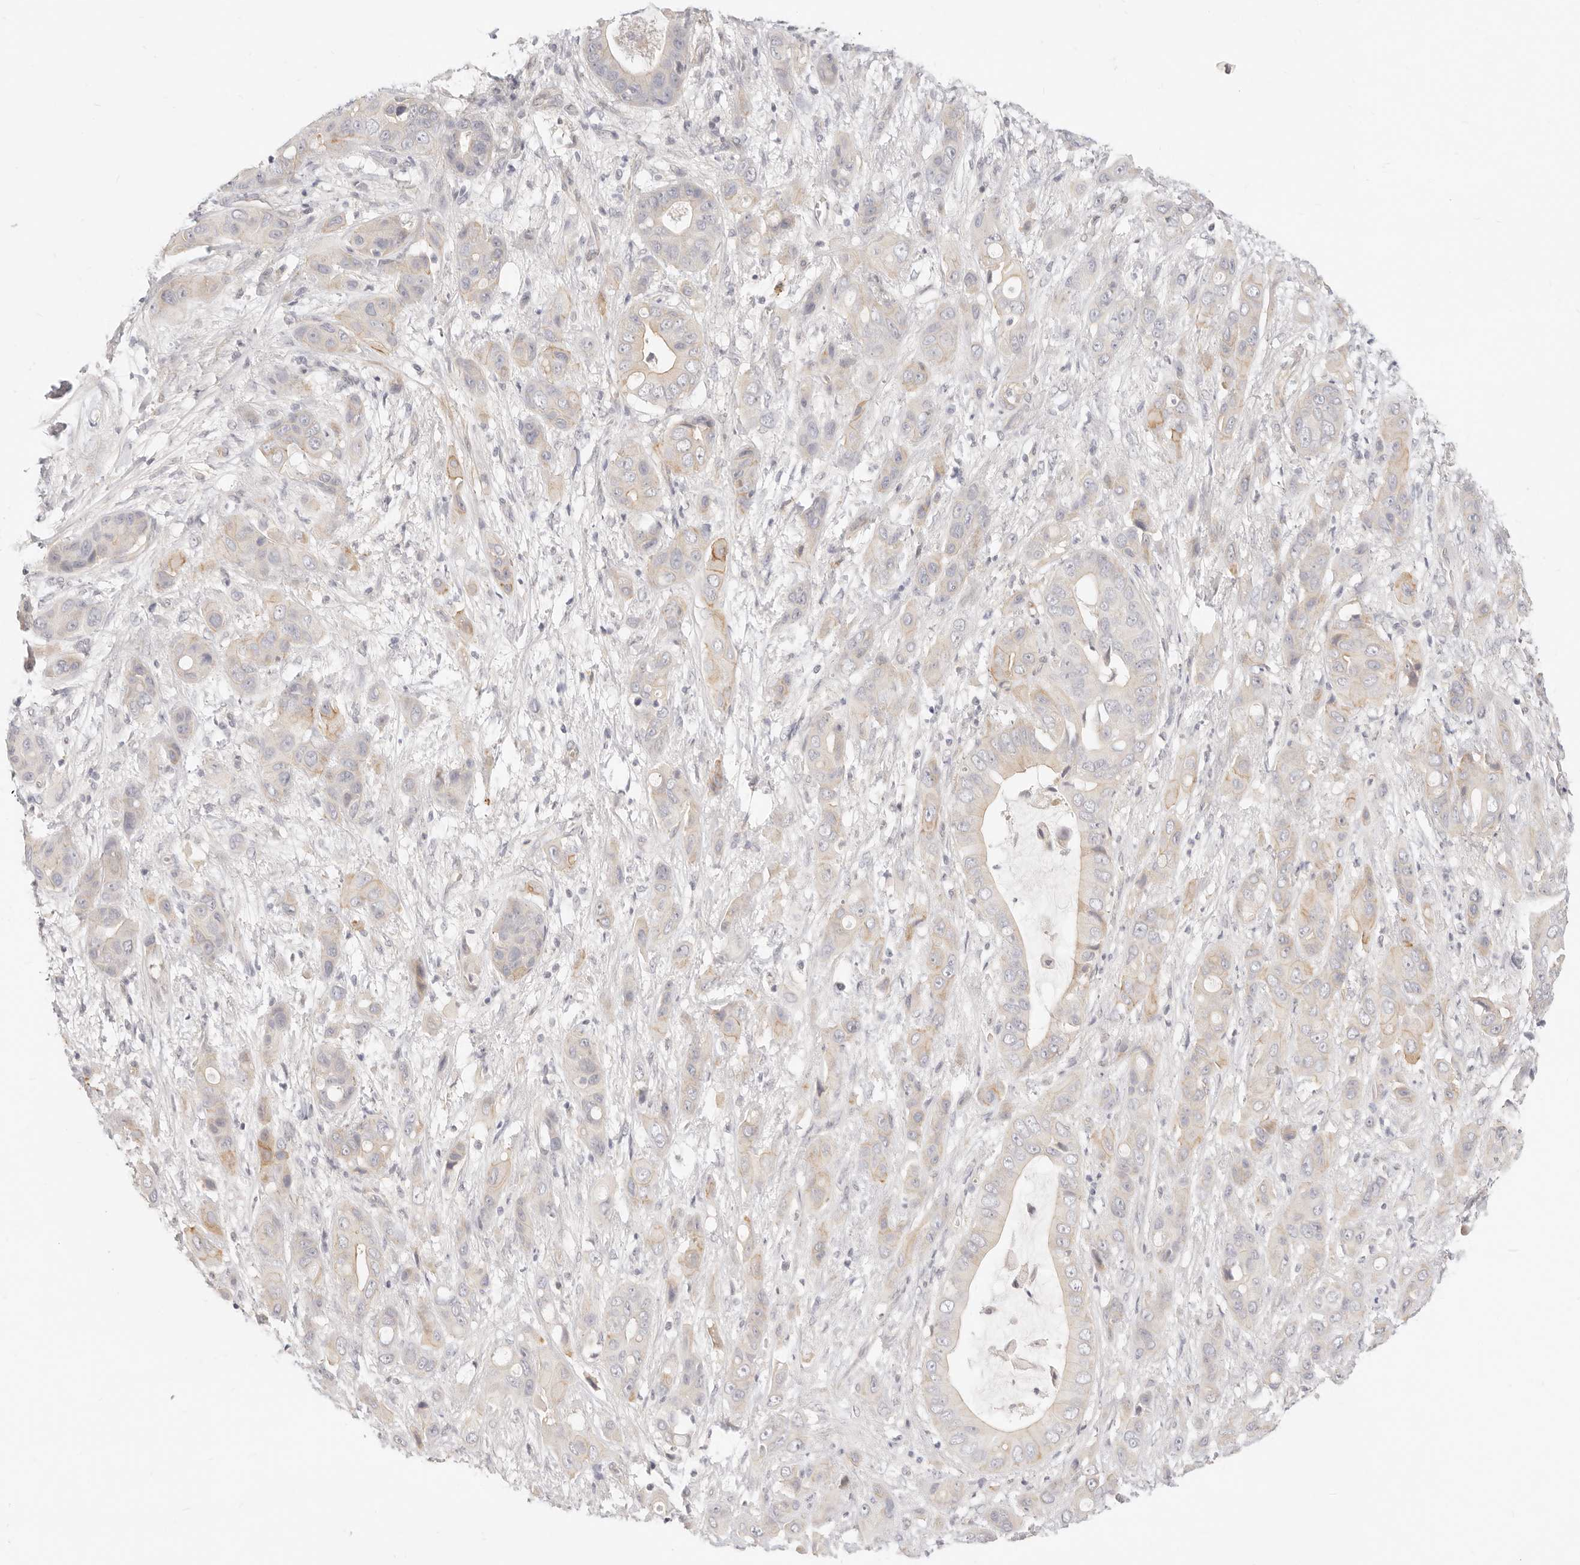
{"staining": {"intensity": "weak", "quantity": "<25%", "location": "cytoplasmic/membranous"}, "tissue": "liver cancer", "cell_type": "Tumor cells", "image_type": "cancer", "snomed": [{"axis": "morphology", "description": "Cholangiocarcinoma"}, {"axis": "topography", "description": "Liver"}], "caption": "Tumor cells are negative for brown protein staining in cholangiocarcinoma (liver). Brightfield microscopy of IHC stained with DAB (brown) and hematoxylin (blue), captured at high magnification.", "gene": "UBXN10", "patient": {"sex": "female", "age": 52}}